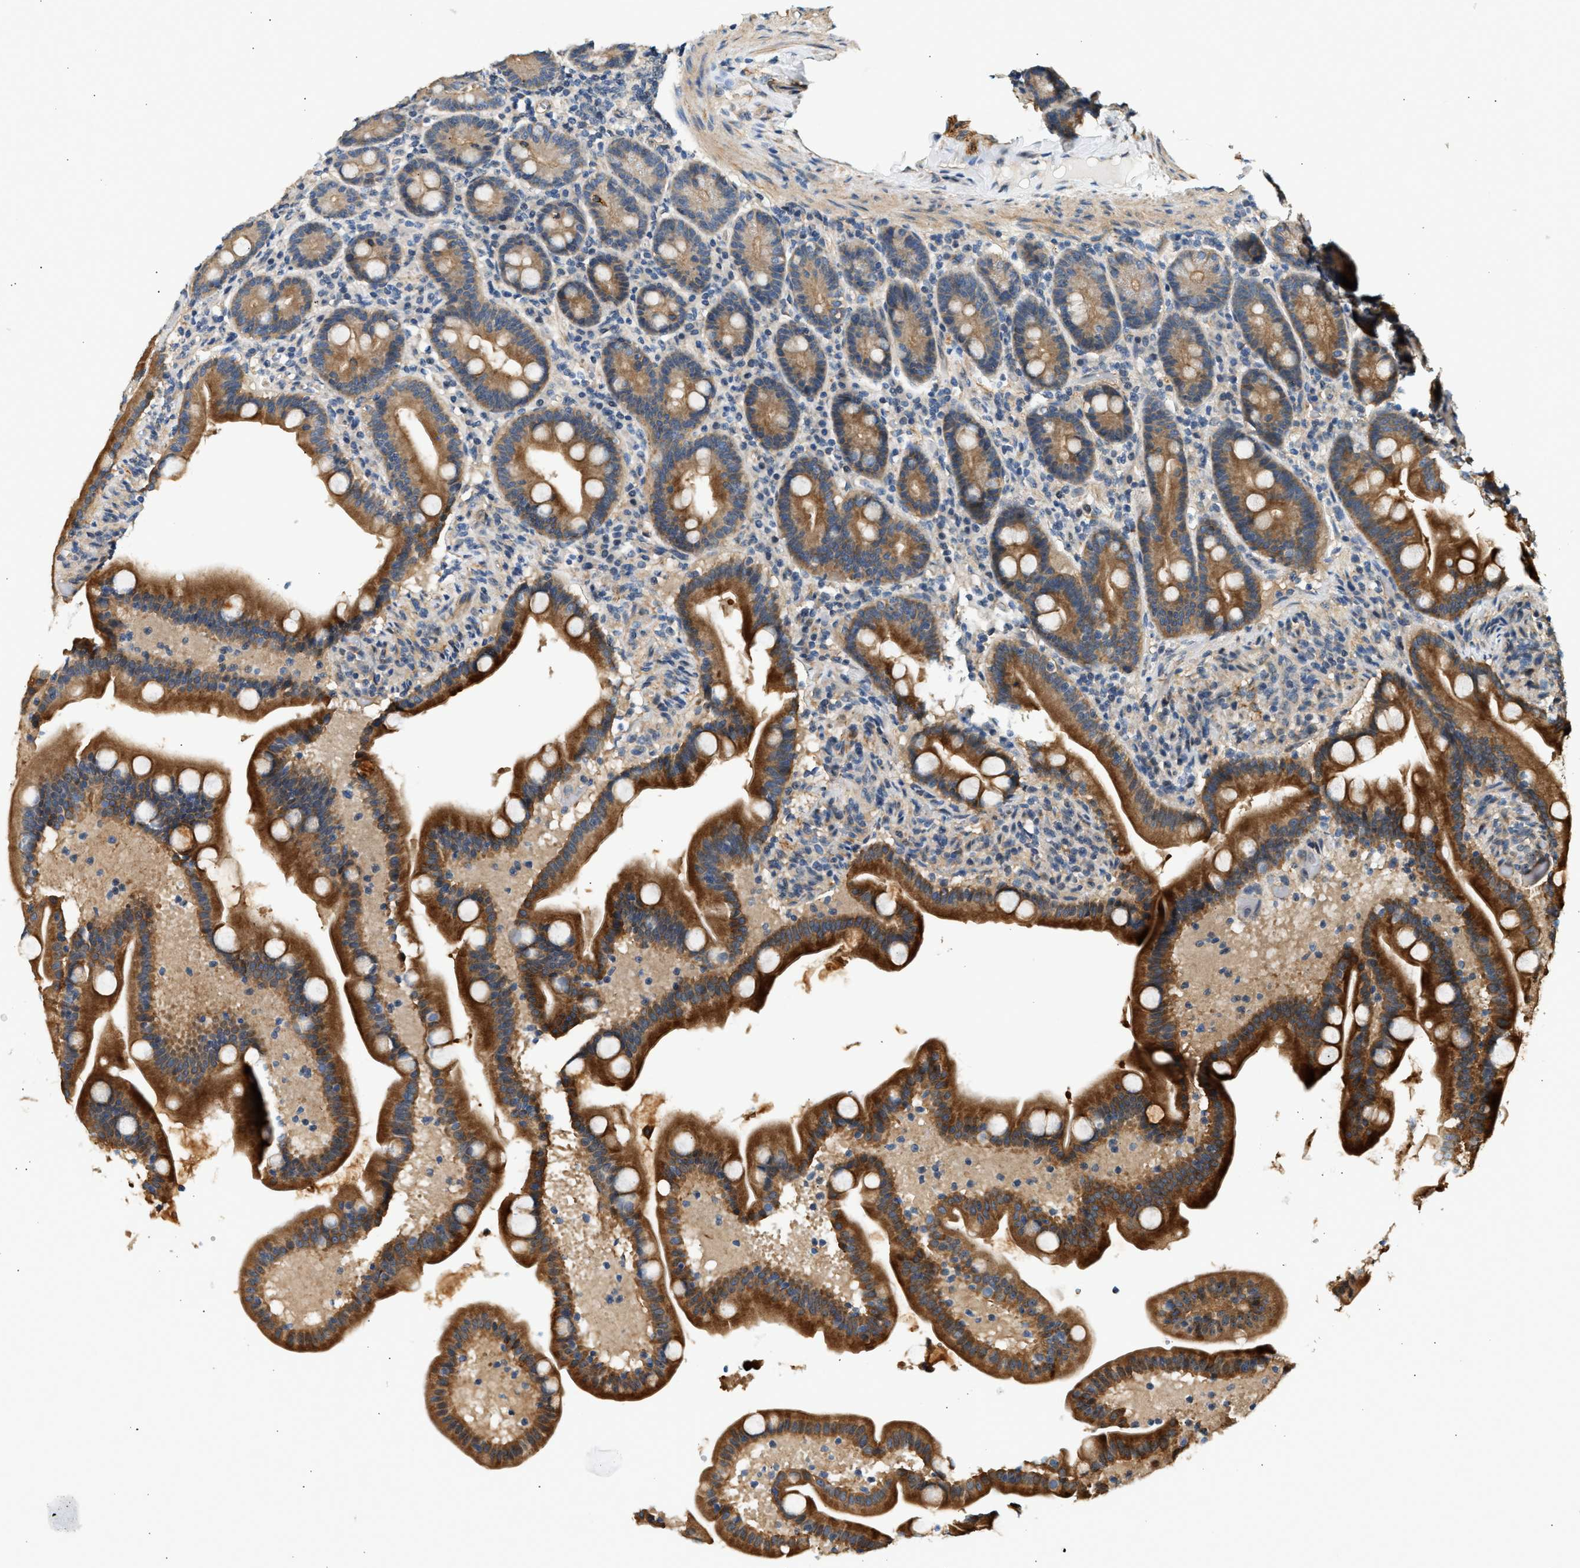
{"staining": {"intensity": "strong", "quantity": ">75%", "location": "cytoplasmic/membranous"}, "tissue": "duodenum", "cell_type": "Glandular cells", "image_type": "normal", "snomed": [{"axis": "morphology", "description": "Normal tissue, NOS"}, {"axis": "topography", "description": "Duodenum"}], "caption": "Strong cytoplasmic/membranous expression is present in about >75% of glandular cells in unremarkable duodenum. (Stains: DAB in brown, nuclei in blue, Microscopy: brightfield microscopy at high magnification).", "gene": "WDR31", "patient": {"sex": "male", "age": 54}}